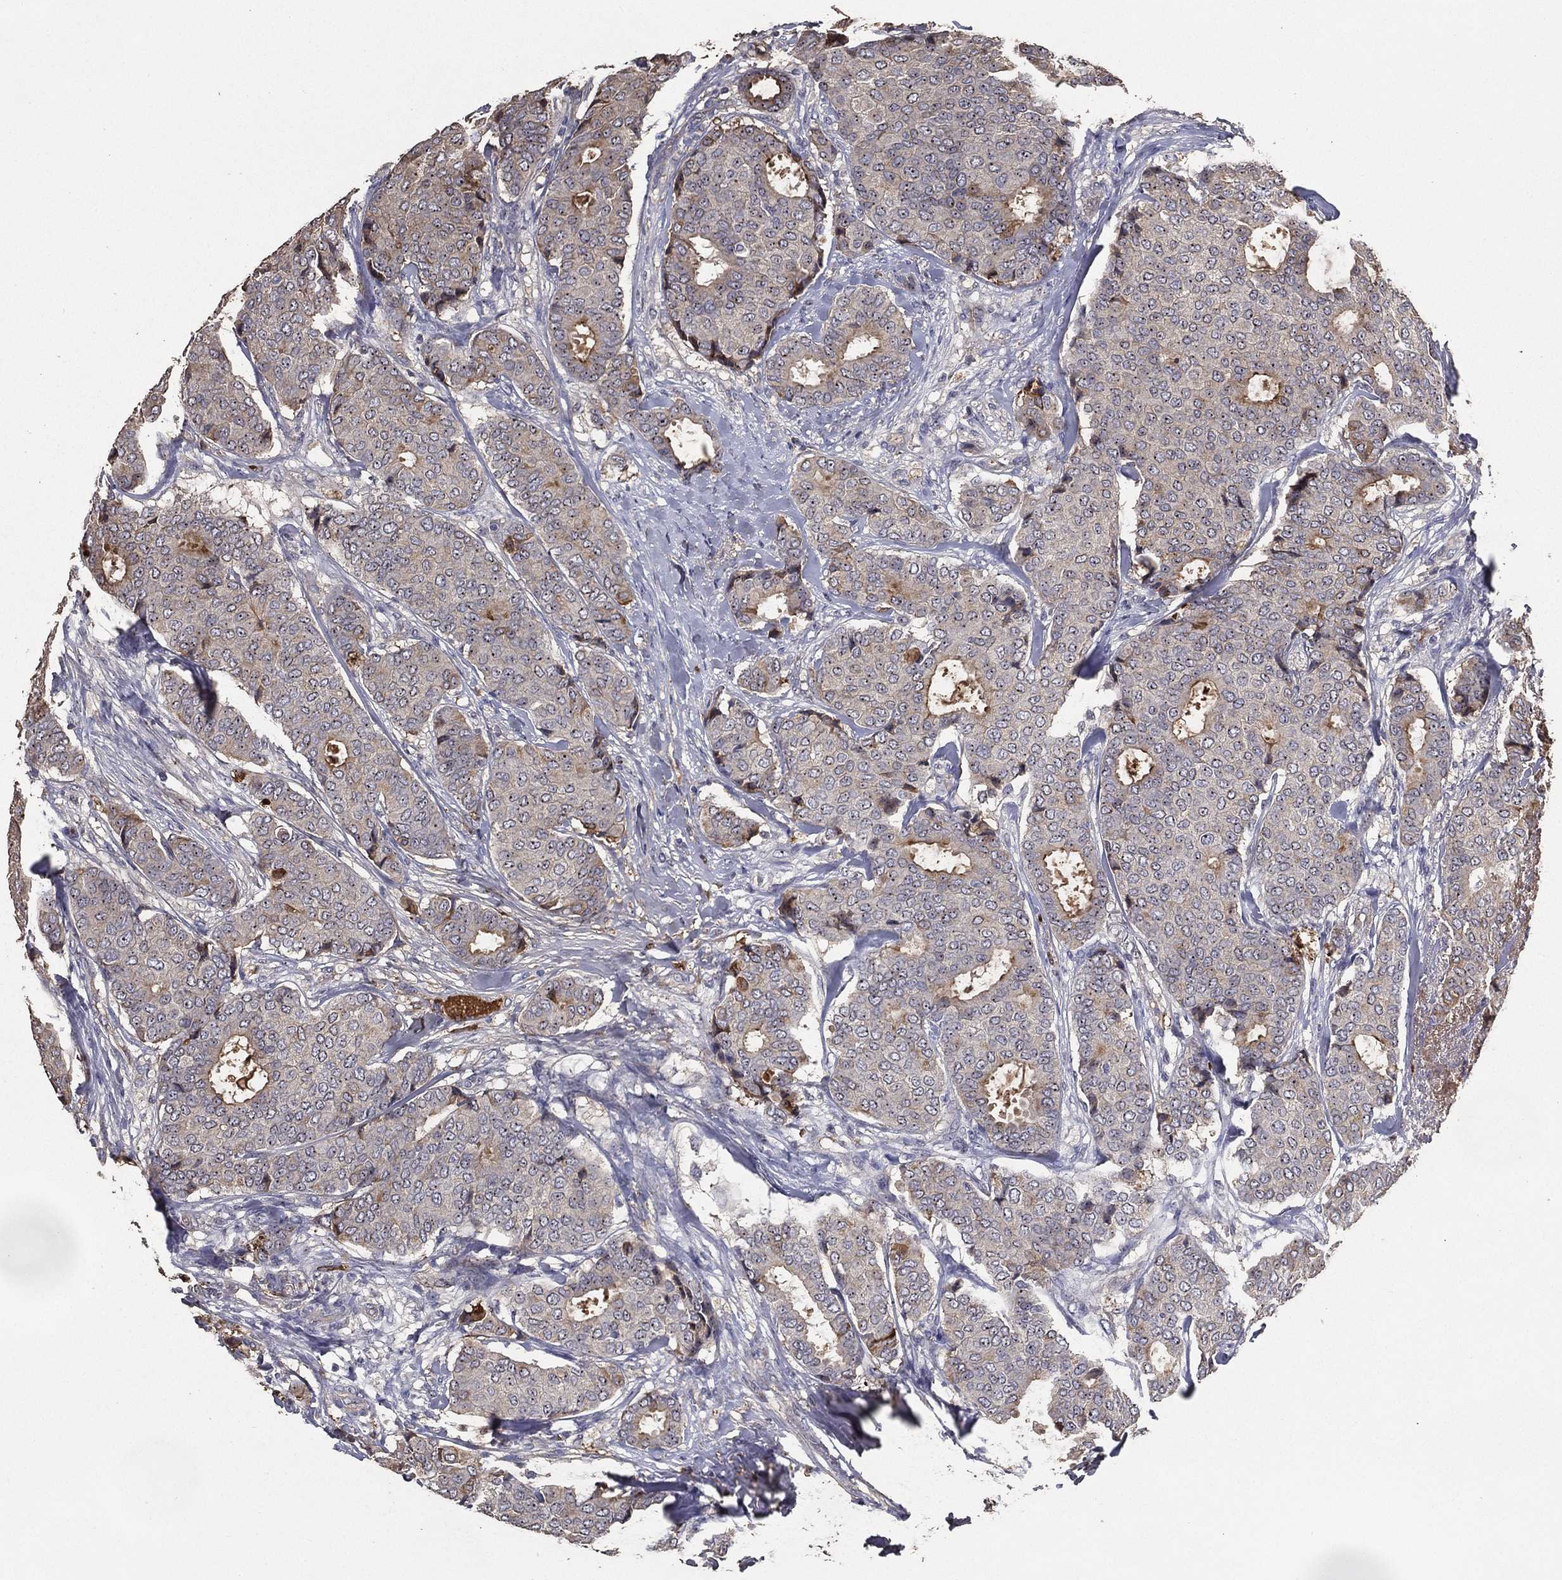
{"staining": {"intensity": "negative", "quantity": "none", "location": "none"}, "tissue": "breast cancer", "cell_type": "Tumor cells", "image_type": "cancer", "snomed": [{"axis": "morphology", "description": "Duct carcinoma"}, {"axis": "topography", "description": "Breast"}], "caption": "Tumor cells show no significant protein expression in breast cancer.", "gene": "EFNA1", "patient": {"sex": "female", "age": 75}}